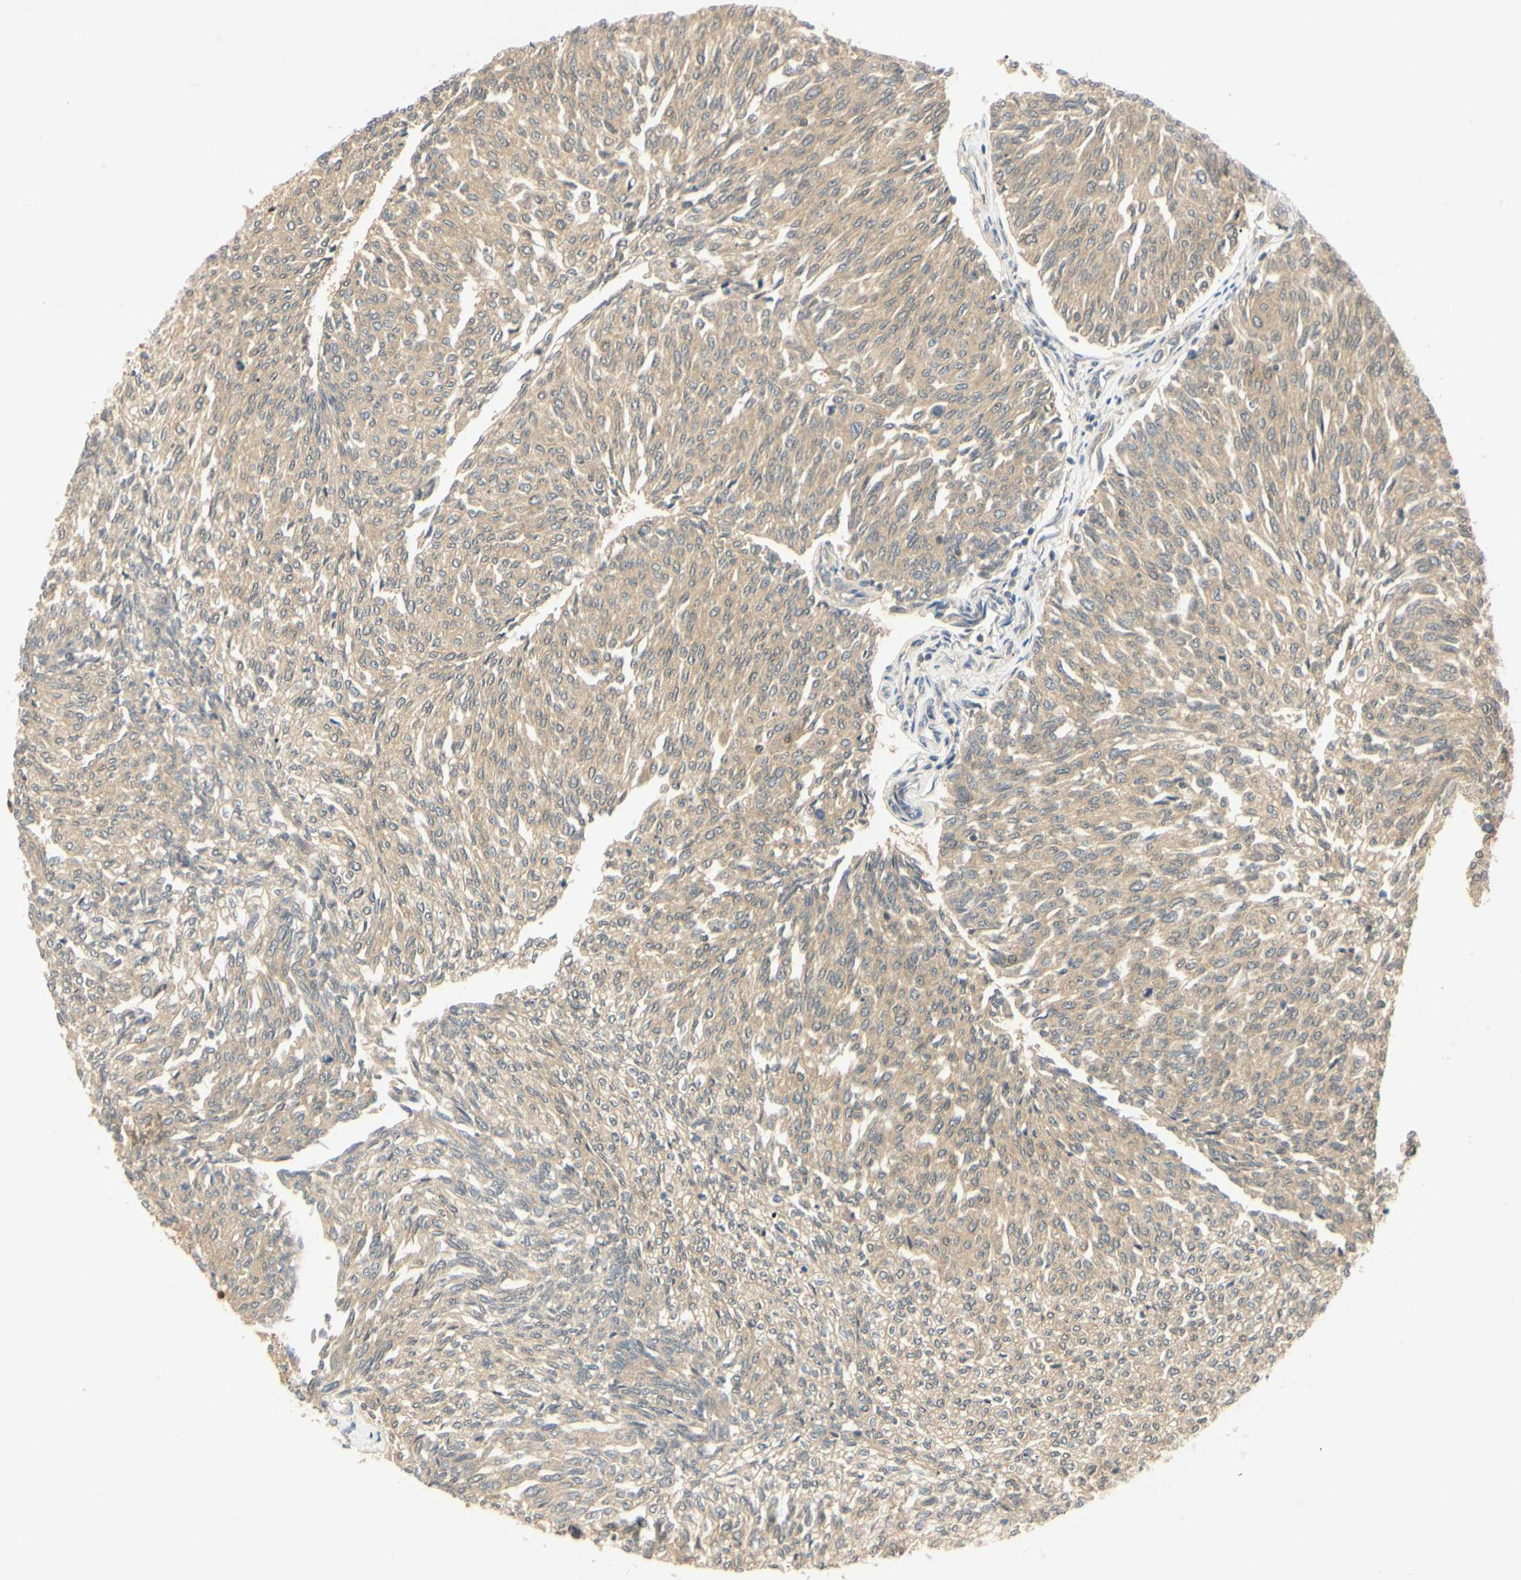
{"staining": {"intensity": "weak", "quantity": "25%-75%", "location": "cytoplasmic/membranous"}, "tissue": "urothelial cancer", "cell_type": "Tumor cells", "image_type": "cancer", "snomed": [{"axis": "morphology", "description": "Urothelial carcinoma, Low grade"}, {"axis": "topography", "description": "Urinary bladder"}], "caption": "This is a photomicrograph of IHC staining of urothelial cancer, which shows weak staining in the cytoplasmic/membranous of tumor cells.", "gene": "UBE2Z", "patient": {"sex": "female", "age": 79}}